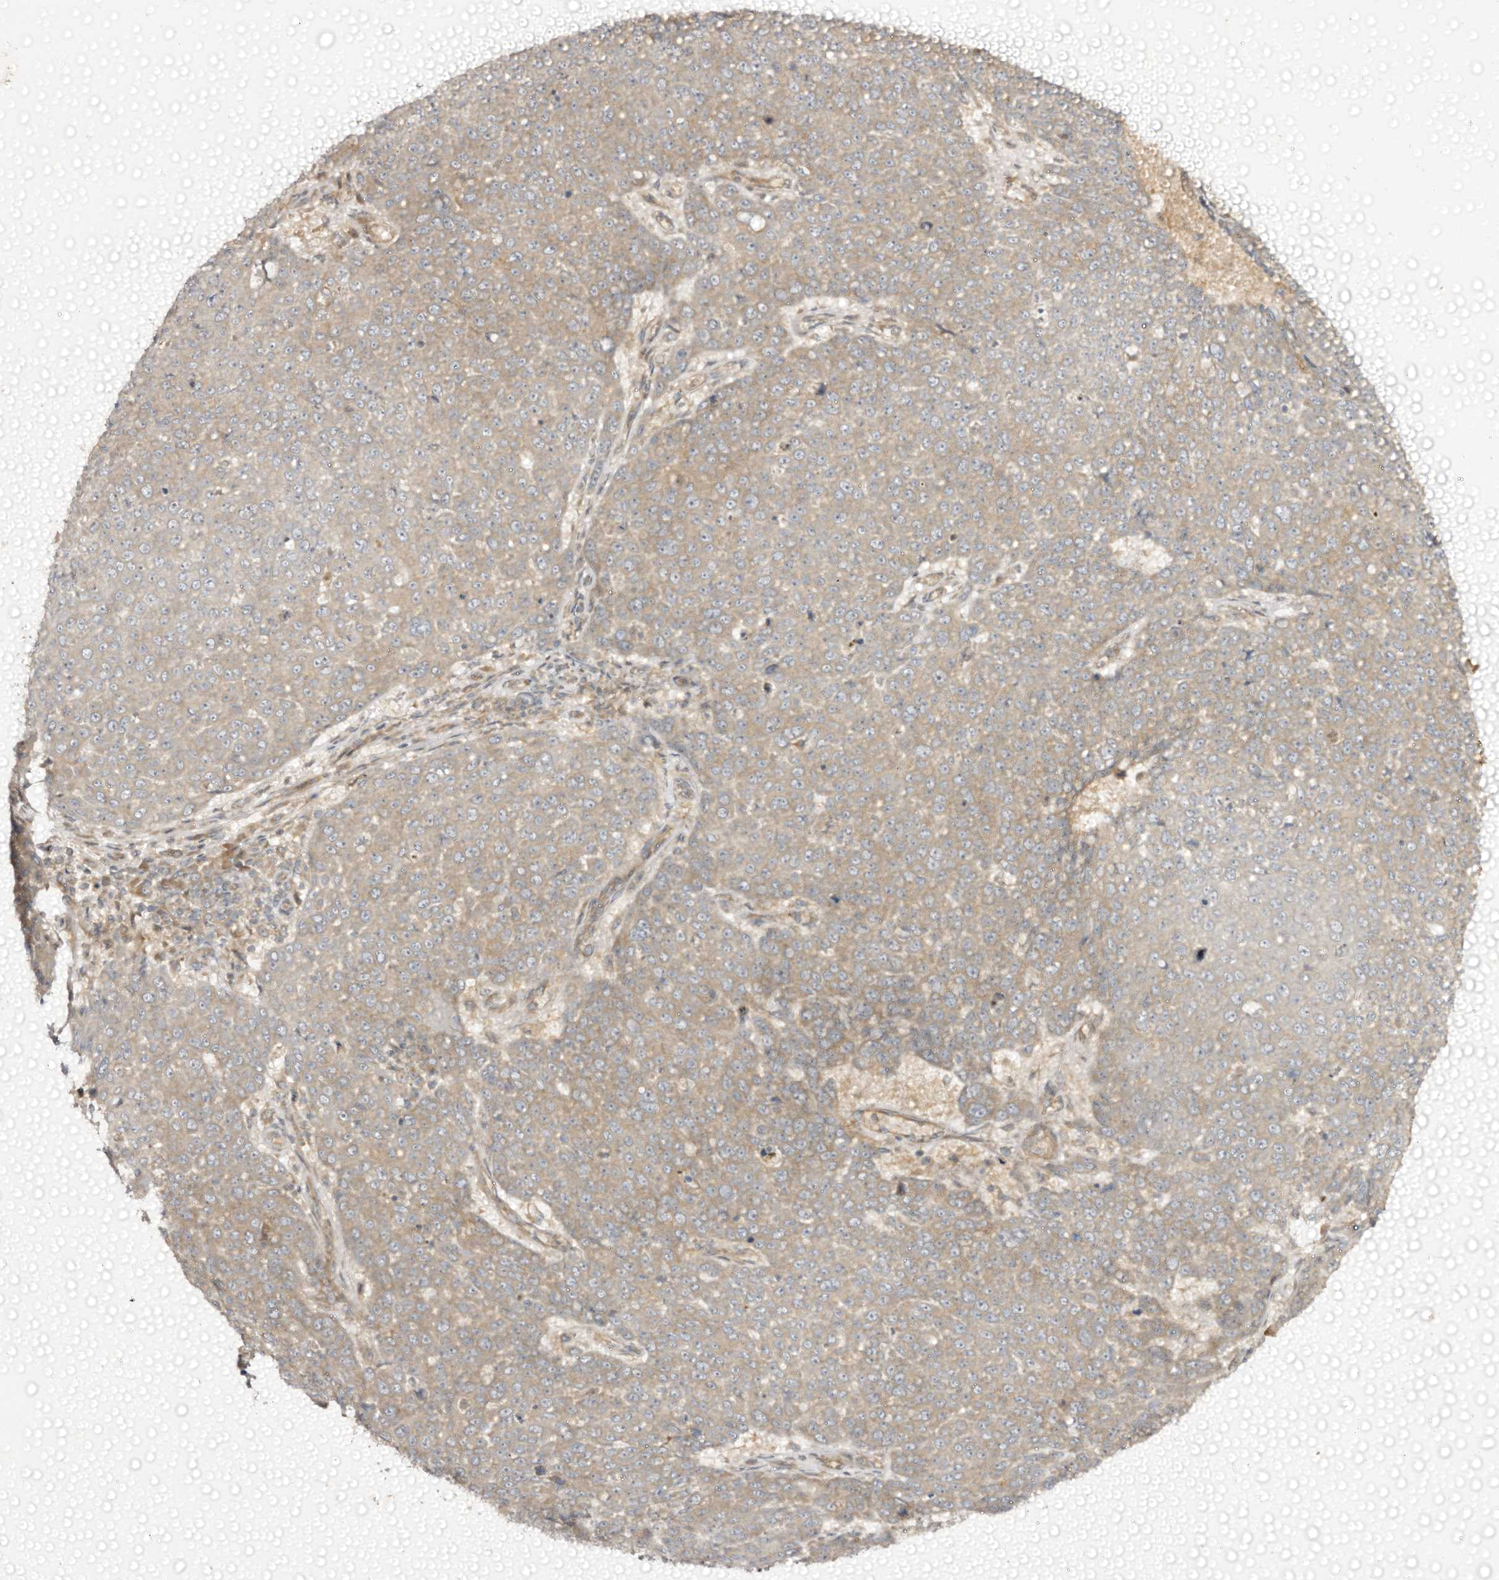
{"staining": {"intensity": "moderate", "quantity": ">75%", "location": "cytoplasmic/membranous"}, "tissue": "skin cancer", "cell_type": "Tumor cells", "image_type": "cancer", "snomed": [{"axis": "morphology", "description": "Squamous cell carcinoma, NOS"}, {"axis": "topography", "description": "Skin"}], "caption": "The micrograph displays staining of squamous cell carcinoma (skin), revealing moderate cytoplasmic/membranous protein staining (brown color) within tumor cells.", "gene": "C11orf80", "patient": {"sex": "male", "age": 71}}